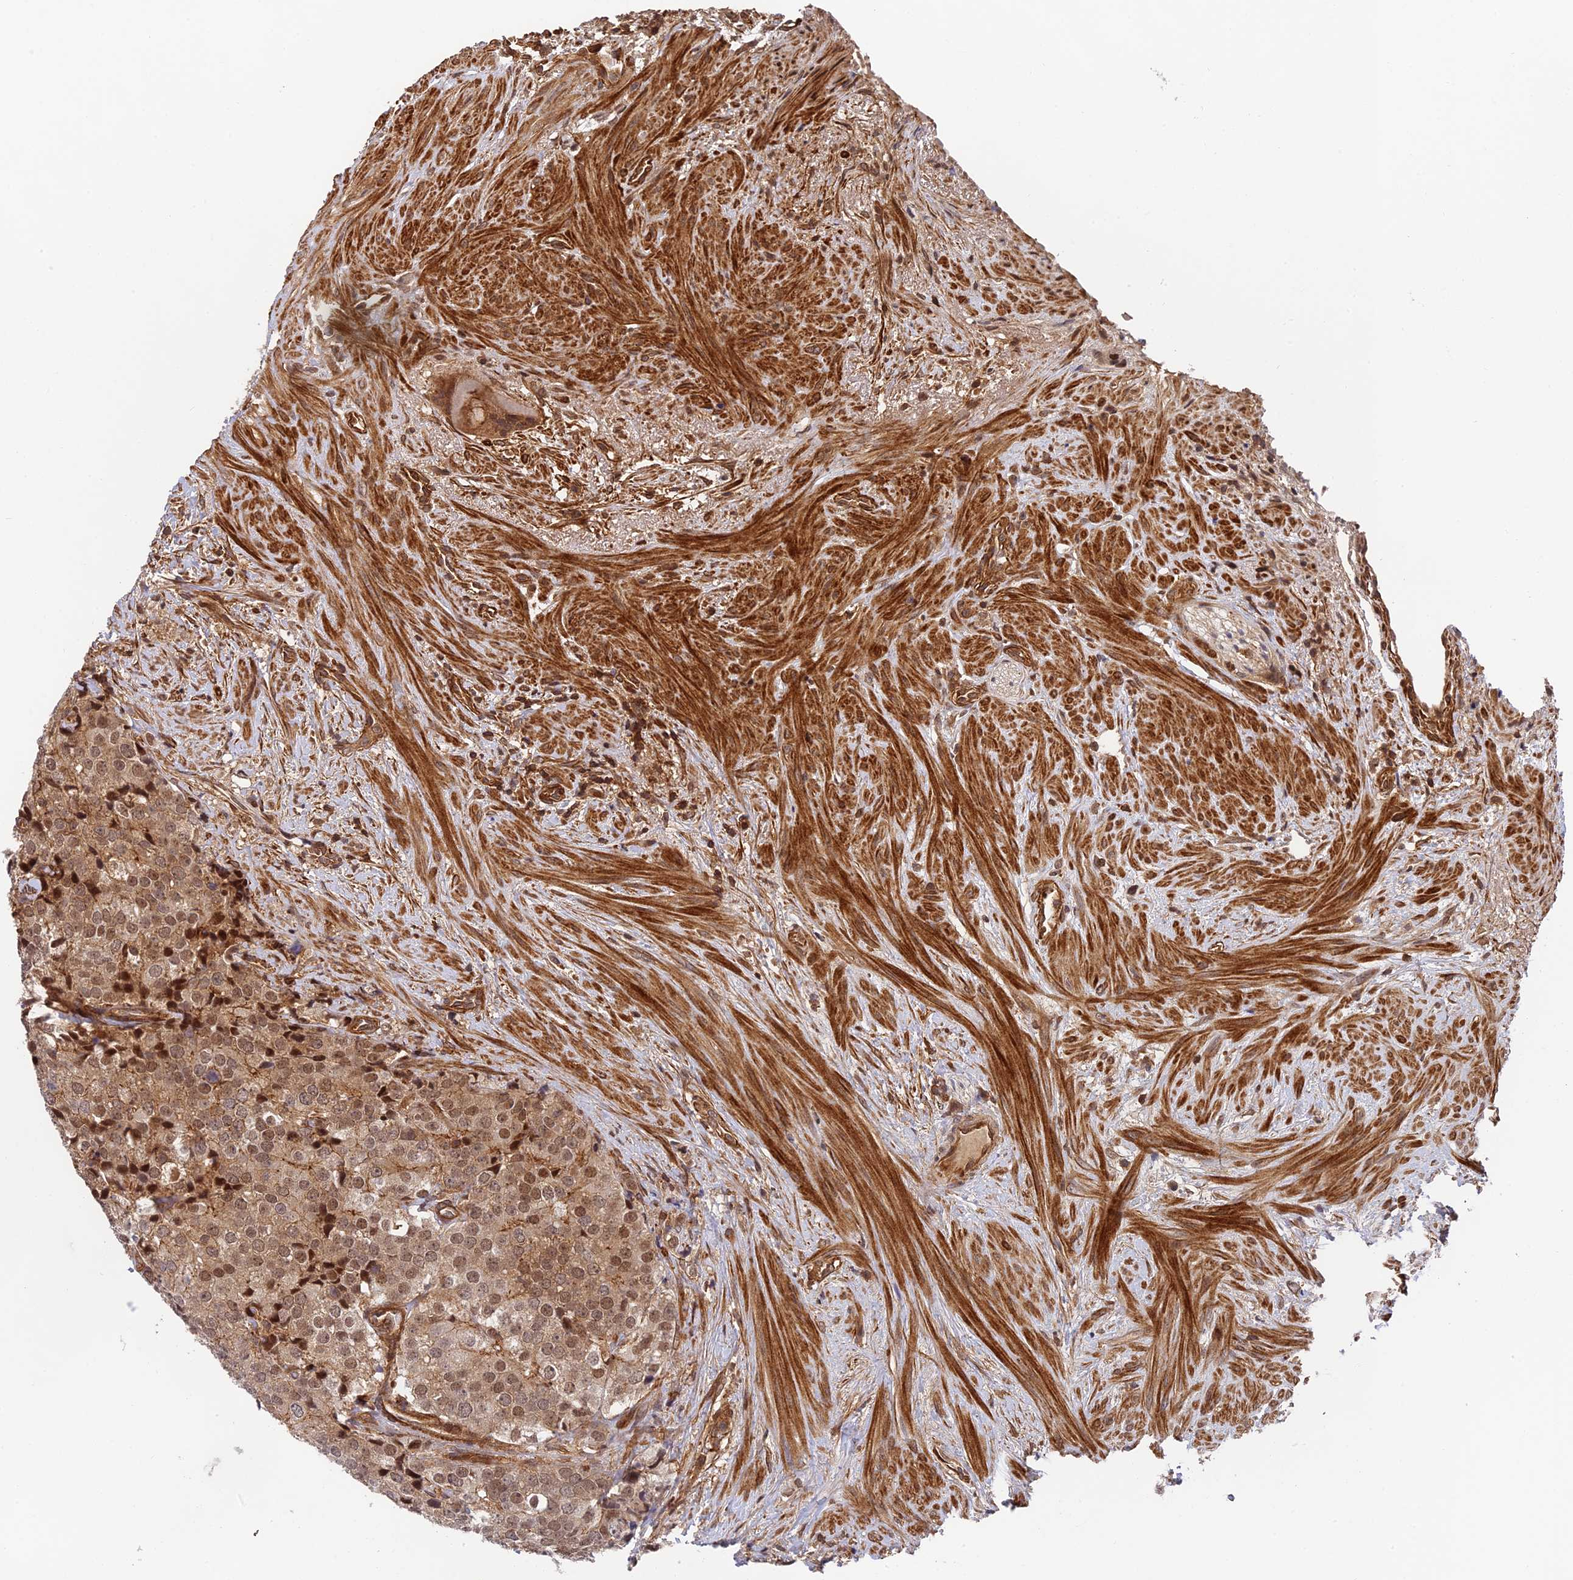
{"staining": {"intensity": "moderate", "quantity": ">75%", "location": "cytoplasmic/membranous,nuclear"}, "tissue": "prostate cancer", "cell_type": "Tumor cells", "image_type": "cancer", "snomed": [{"axis": "morphology", "description": "Adenocarcinoma, High grade"}, {"axis": "topography", "description": "Prostate"}], "caption": "Approximately >75% of tumor cells in human prostate cancer demonstrate moderate cytoplasmic/membranous and nuclear protein positivity as visualized by brown immunohistochemical staining.", "gene": "OSBPL1A", "patient": {"sex": "male", "age": 49}}